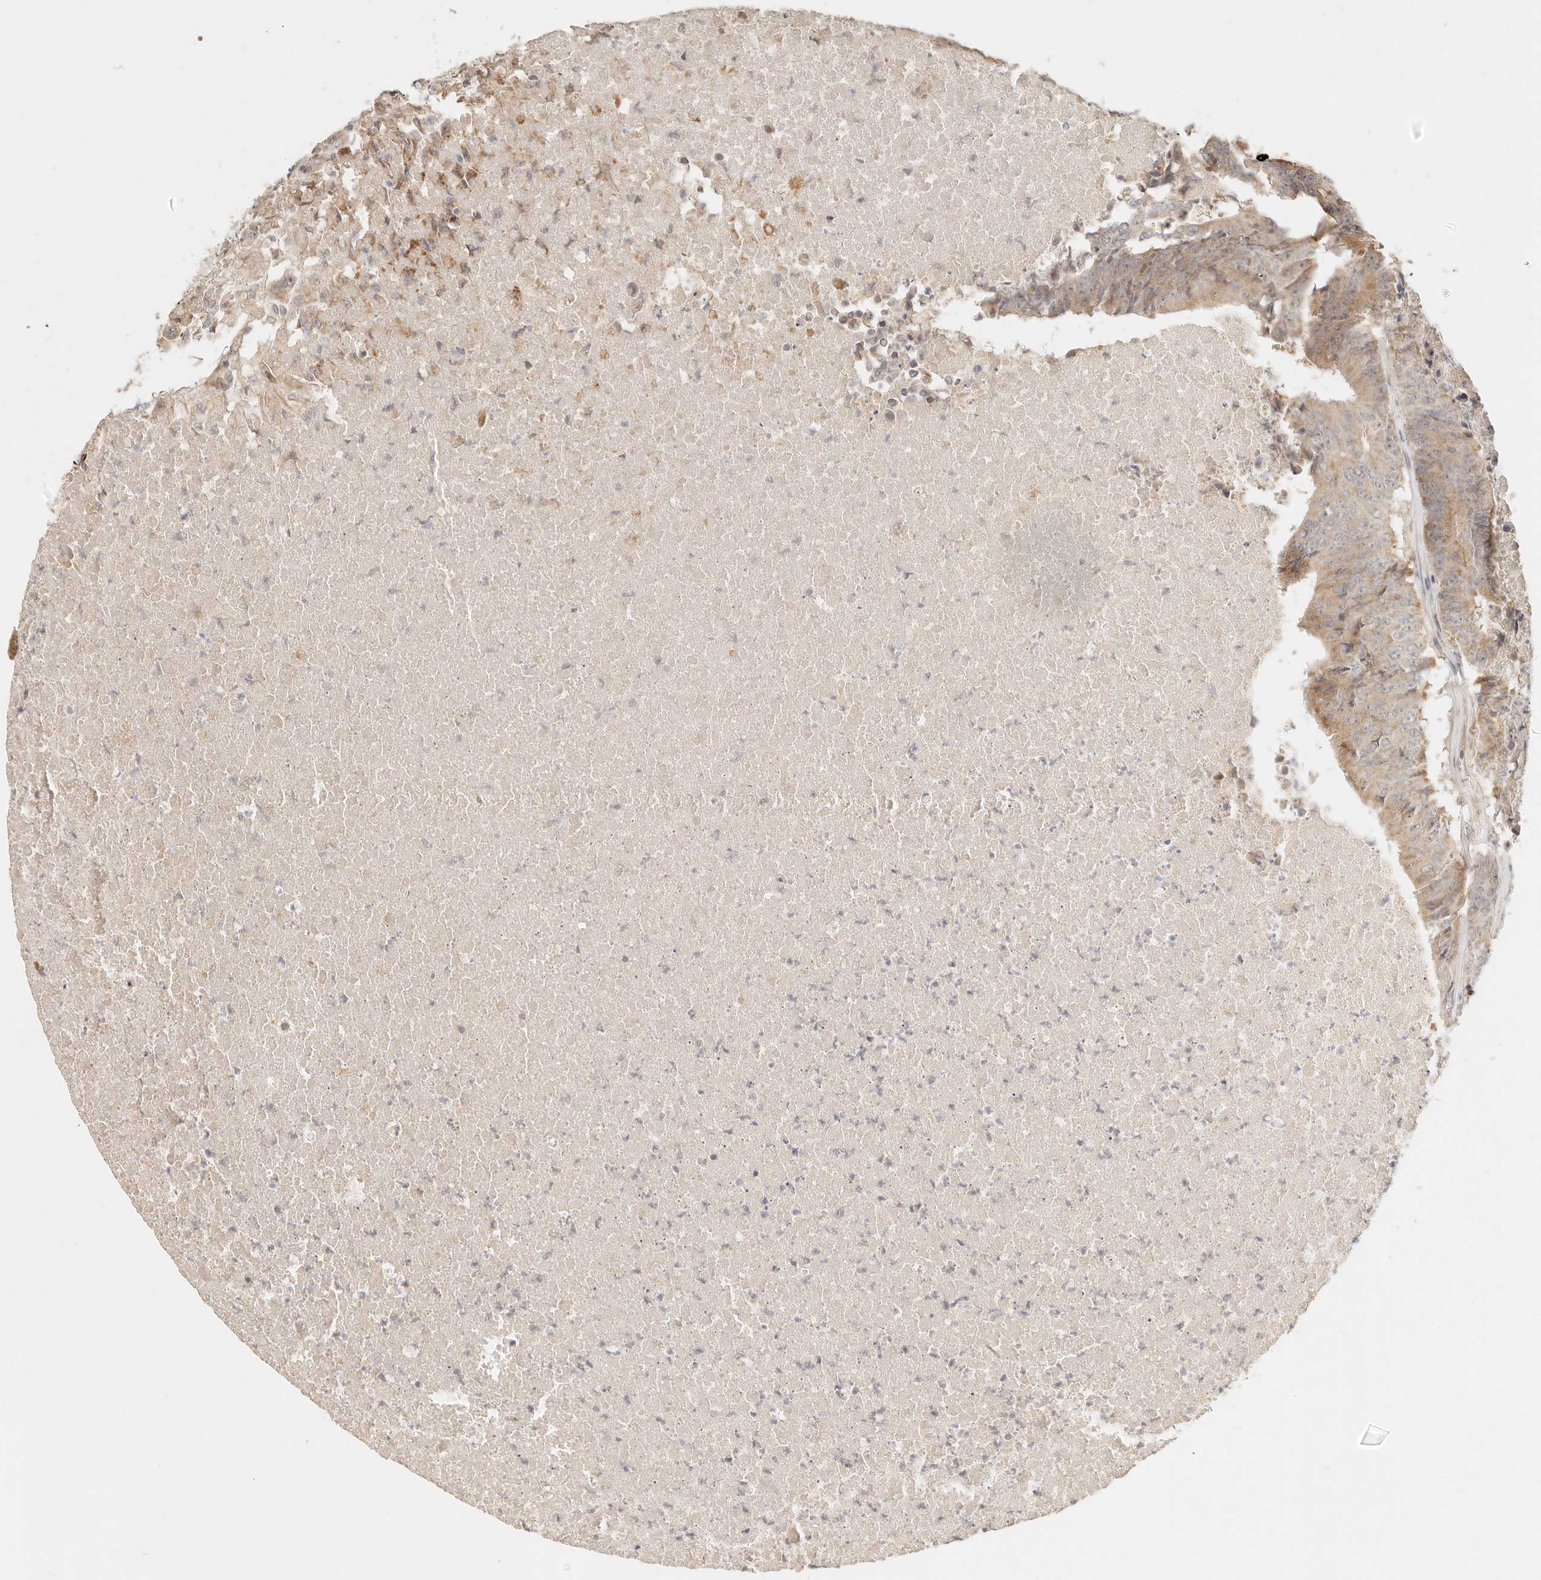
{"staining": {"intensity": "moderate", "quantity": "25%-75%", "location": "cytoplasmic/membranous"}, "tissue": "colorectal cancer", "cell_type": "Tumor cells", "image_type": "cancer", "snomed": [{"axis": "morphology", "description": "Adenocarcinoma, NOS"}, {"axis": "topography", "description": "Colon"}], "caption": "Protein analysis of adenocarcinoma (colorectal) tissue shows moderate cytoplasmic/membranous positivity in approximately 25%-75% of tumor cells. The staining was performed using DAB (3,3'-diaminobenzidine) to visualize the protein expression in brown, while the nuclei were stained in blue with hematoxylin (Magnification: 20x).", "gene": "TIMM17A", "patient": {"sex": "male", "age": 87}}